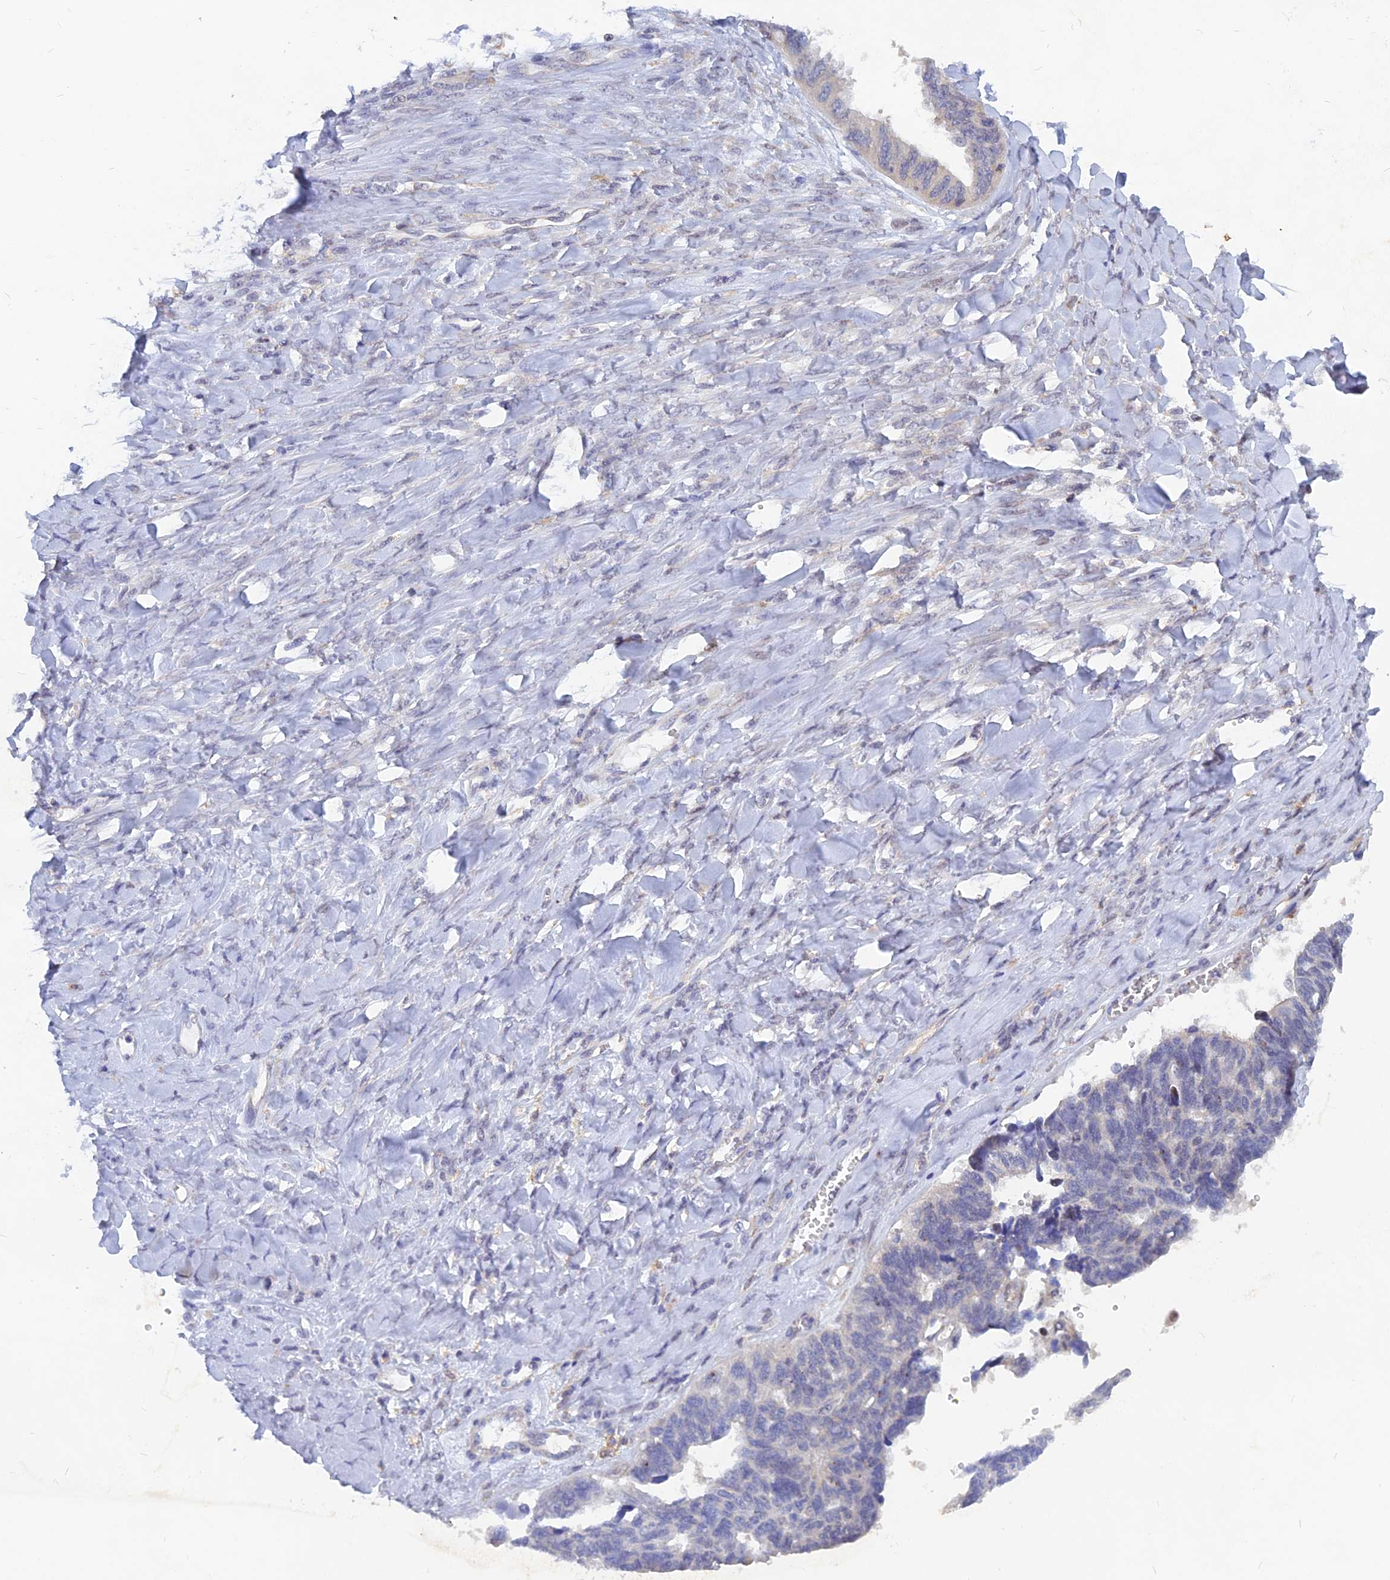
{"staining": {"intensity": "negative", "quantity": "none", "location": "none"}, "tissue": "ovarian cancer", "cell_type": "Tumor cells", "image_type": "cancer", "snomed": [{"axis": "morphology", "description": "Cystadenocarcinoma, serous, NOS"}, {"axis": "topography", "description": "Ovary"}], "caption": "The IHC image has no significant expression in tumor cells of ovarian cancer (serous cystadenocarcinoma) tissue.", "gene": "DNAJC16", "patient": {"sex": "female", "age": 79}}